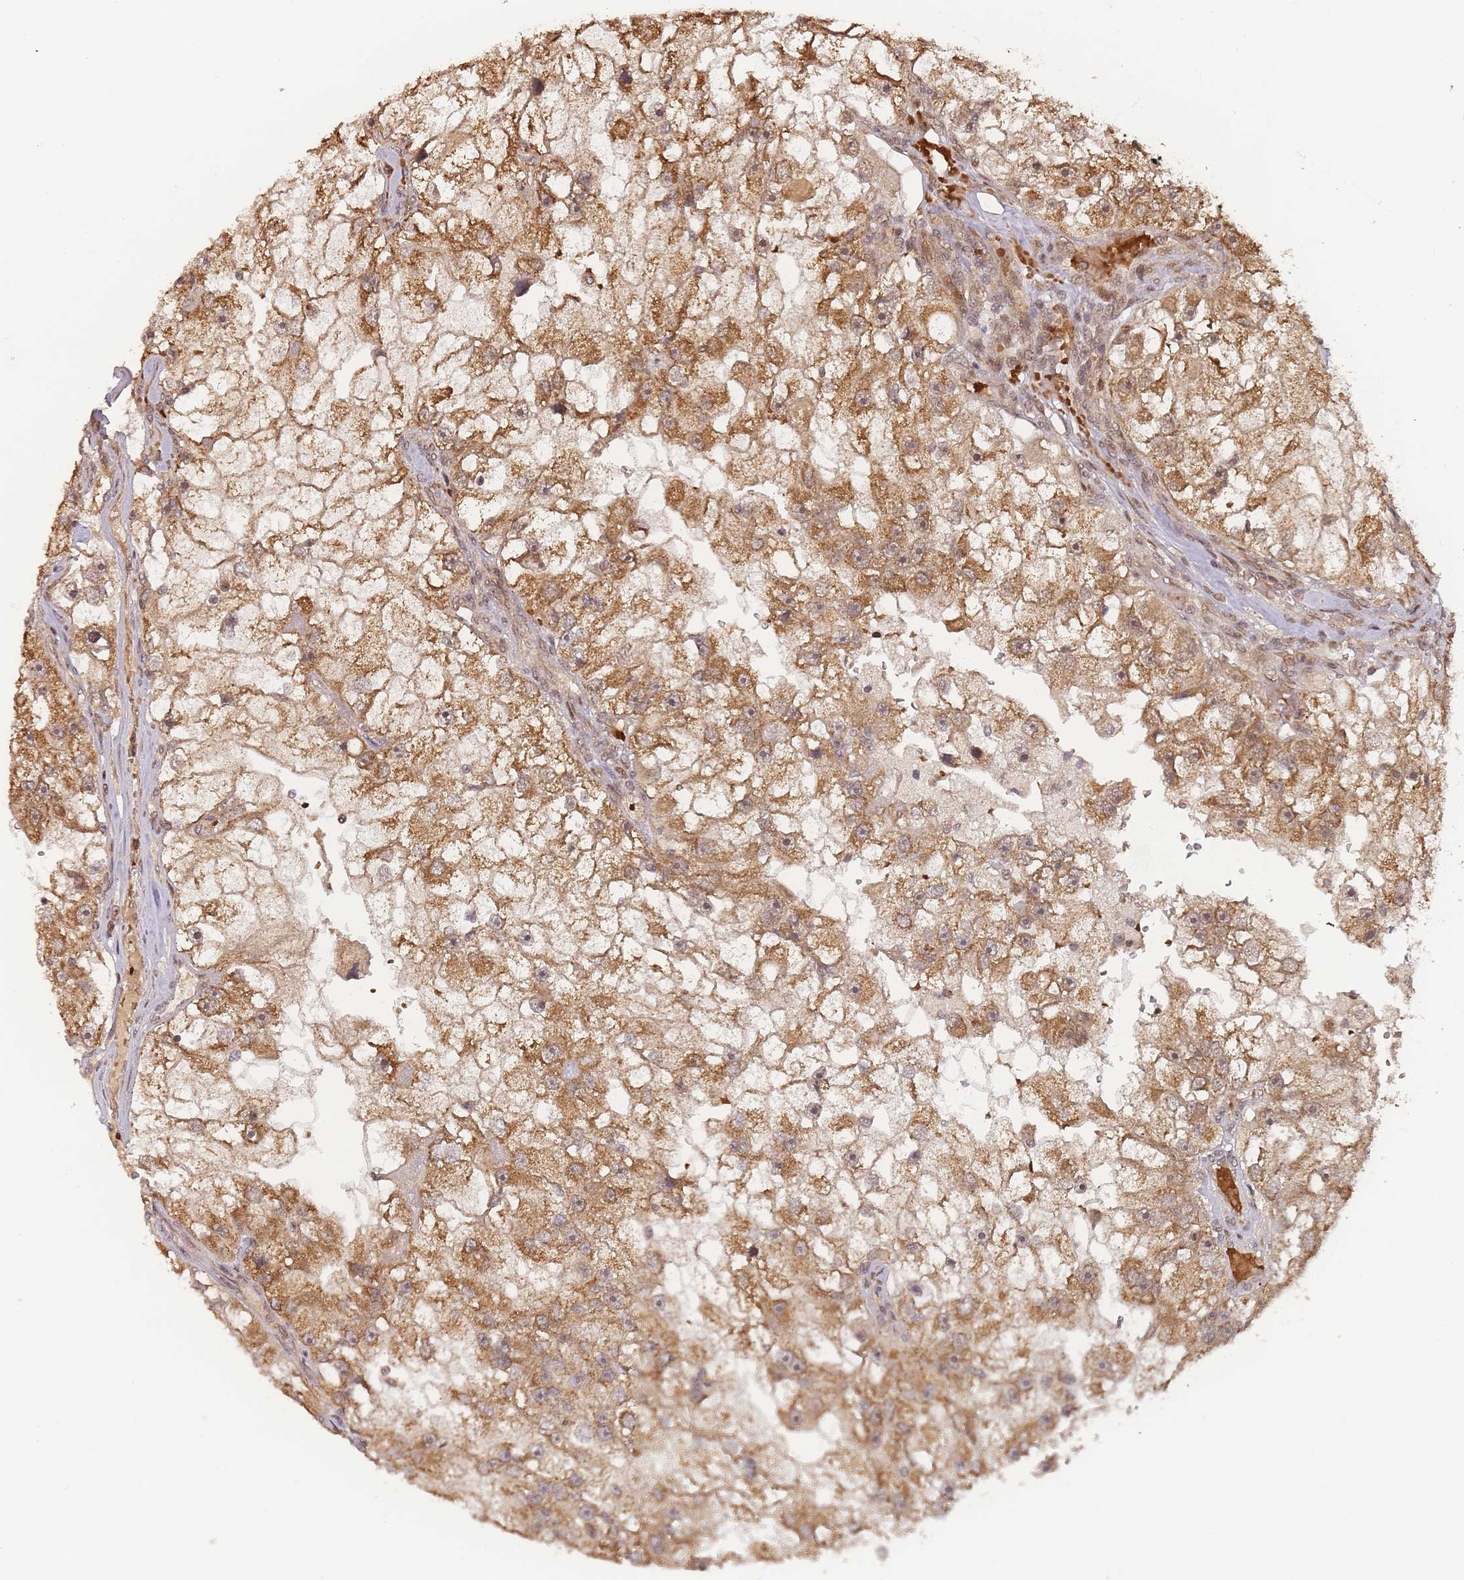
{"staining": {"intensity": "moderate", "quantity": ">75%", "location": "cytoplasmic/membranous"}, "tissue": "renal cancer", "cell_type": "Tumor cells", "image_type": "cancer", "snomed": [{"axis": "morphology", "description": "Adenocarcinoma, NOS"}, {"axis": "topography", "description": "Kidney"}], "caption": "Tumor cells show medium levels of moderate cytoplasmic/membranous expression in about >75% of cells in human renal adenocarcinoma.", "gene": "ZNF497", "patient": {"sex": "male", "age": 63}}